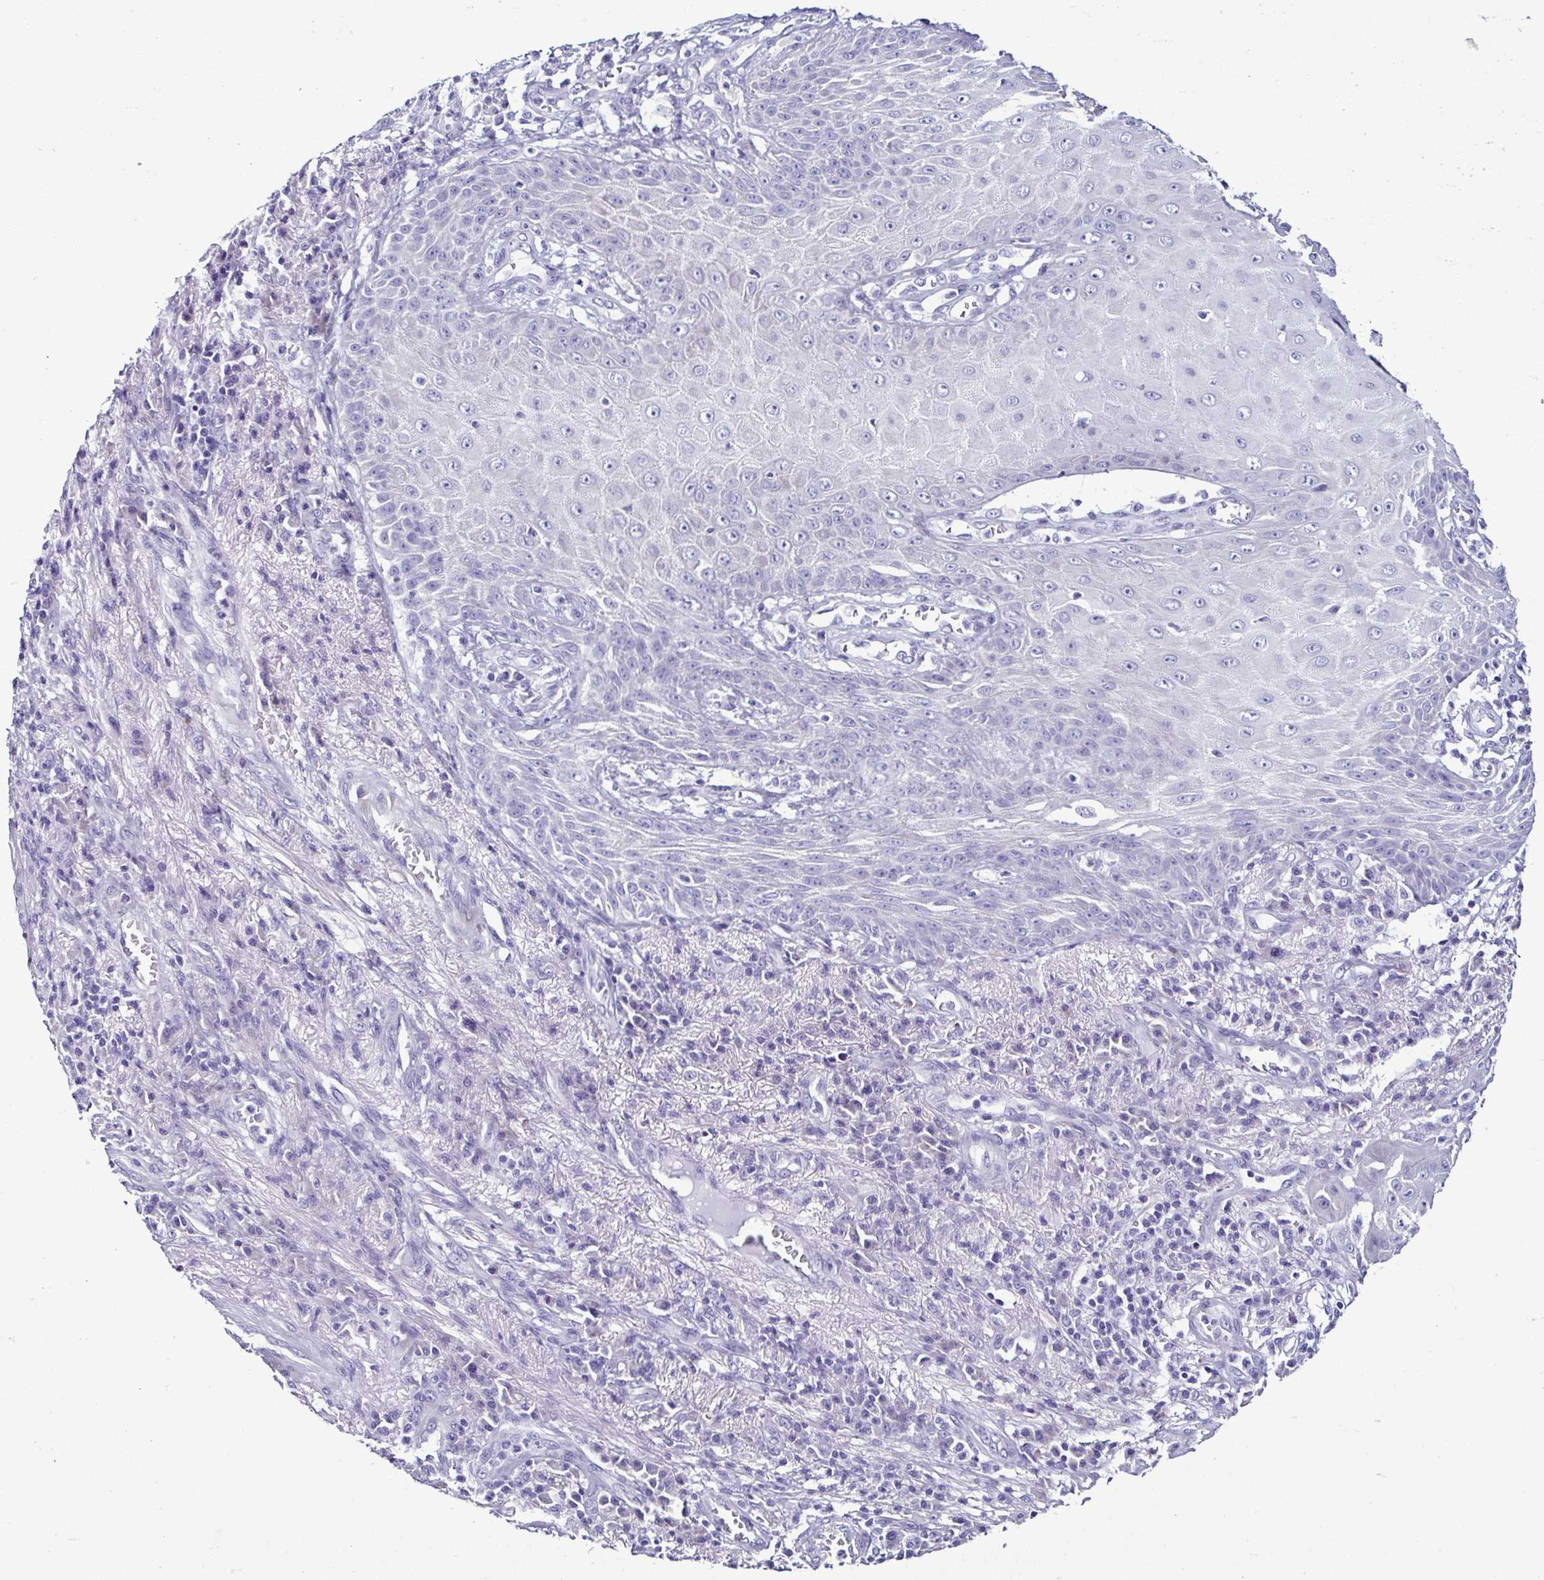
{"staining": {"intensity": "negative", "quantity": "none", "location": "none"}, "tissue": "skin cancer", "cell_type": "Tumor cells", "image_type": "cancer", "snomed": [{"axis": "morphology", "description": "Squamous cell carcinoma, NOS"}, {"axis": "topography", "description": "Skin"}], "caption": "Immunohistochemistry of human skin cancer displays no positivity in tumor cells.", "gene": "SRL", "patient": {"sex": "male", "age": 70}}